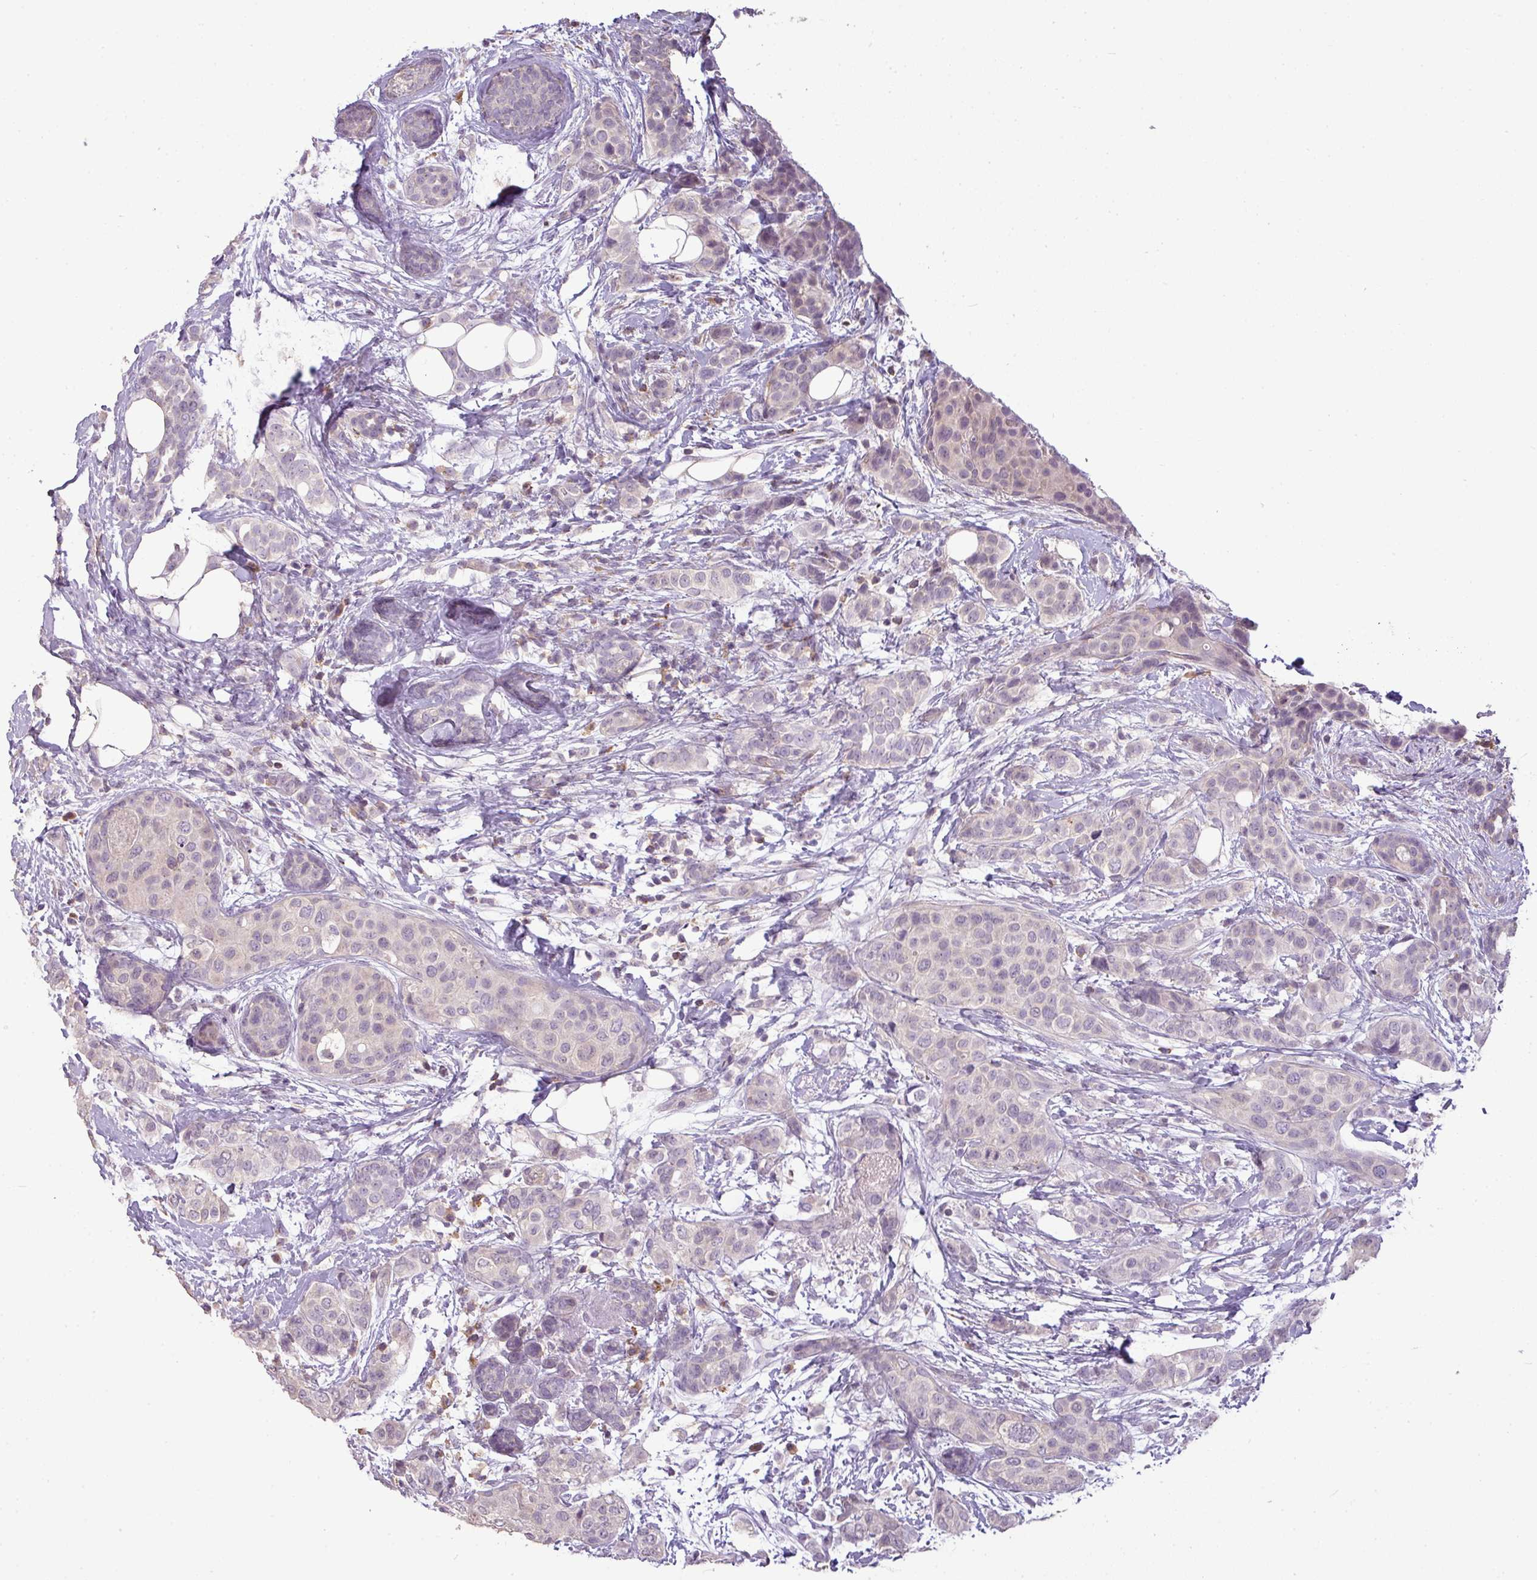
{"staining": {"intensity": "negative", "quantity": "none", "location": "none"}, "tissue": "breast cancer", "cell_type": "Tumor cells", "image_type": "cancer", "snomed": [{"axis": "morphology", "description": "Lobular carcinoma"}, {"axis": "topography", "description": "Breast"}], "caption": "Tumor cells show no significant positivity in breast lobular carcinoma.", "gene": "LY9", "patient": {"sex": "female", "age": 51}}